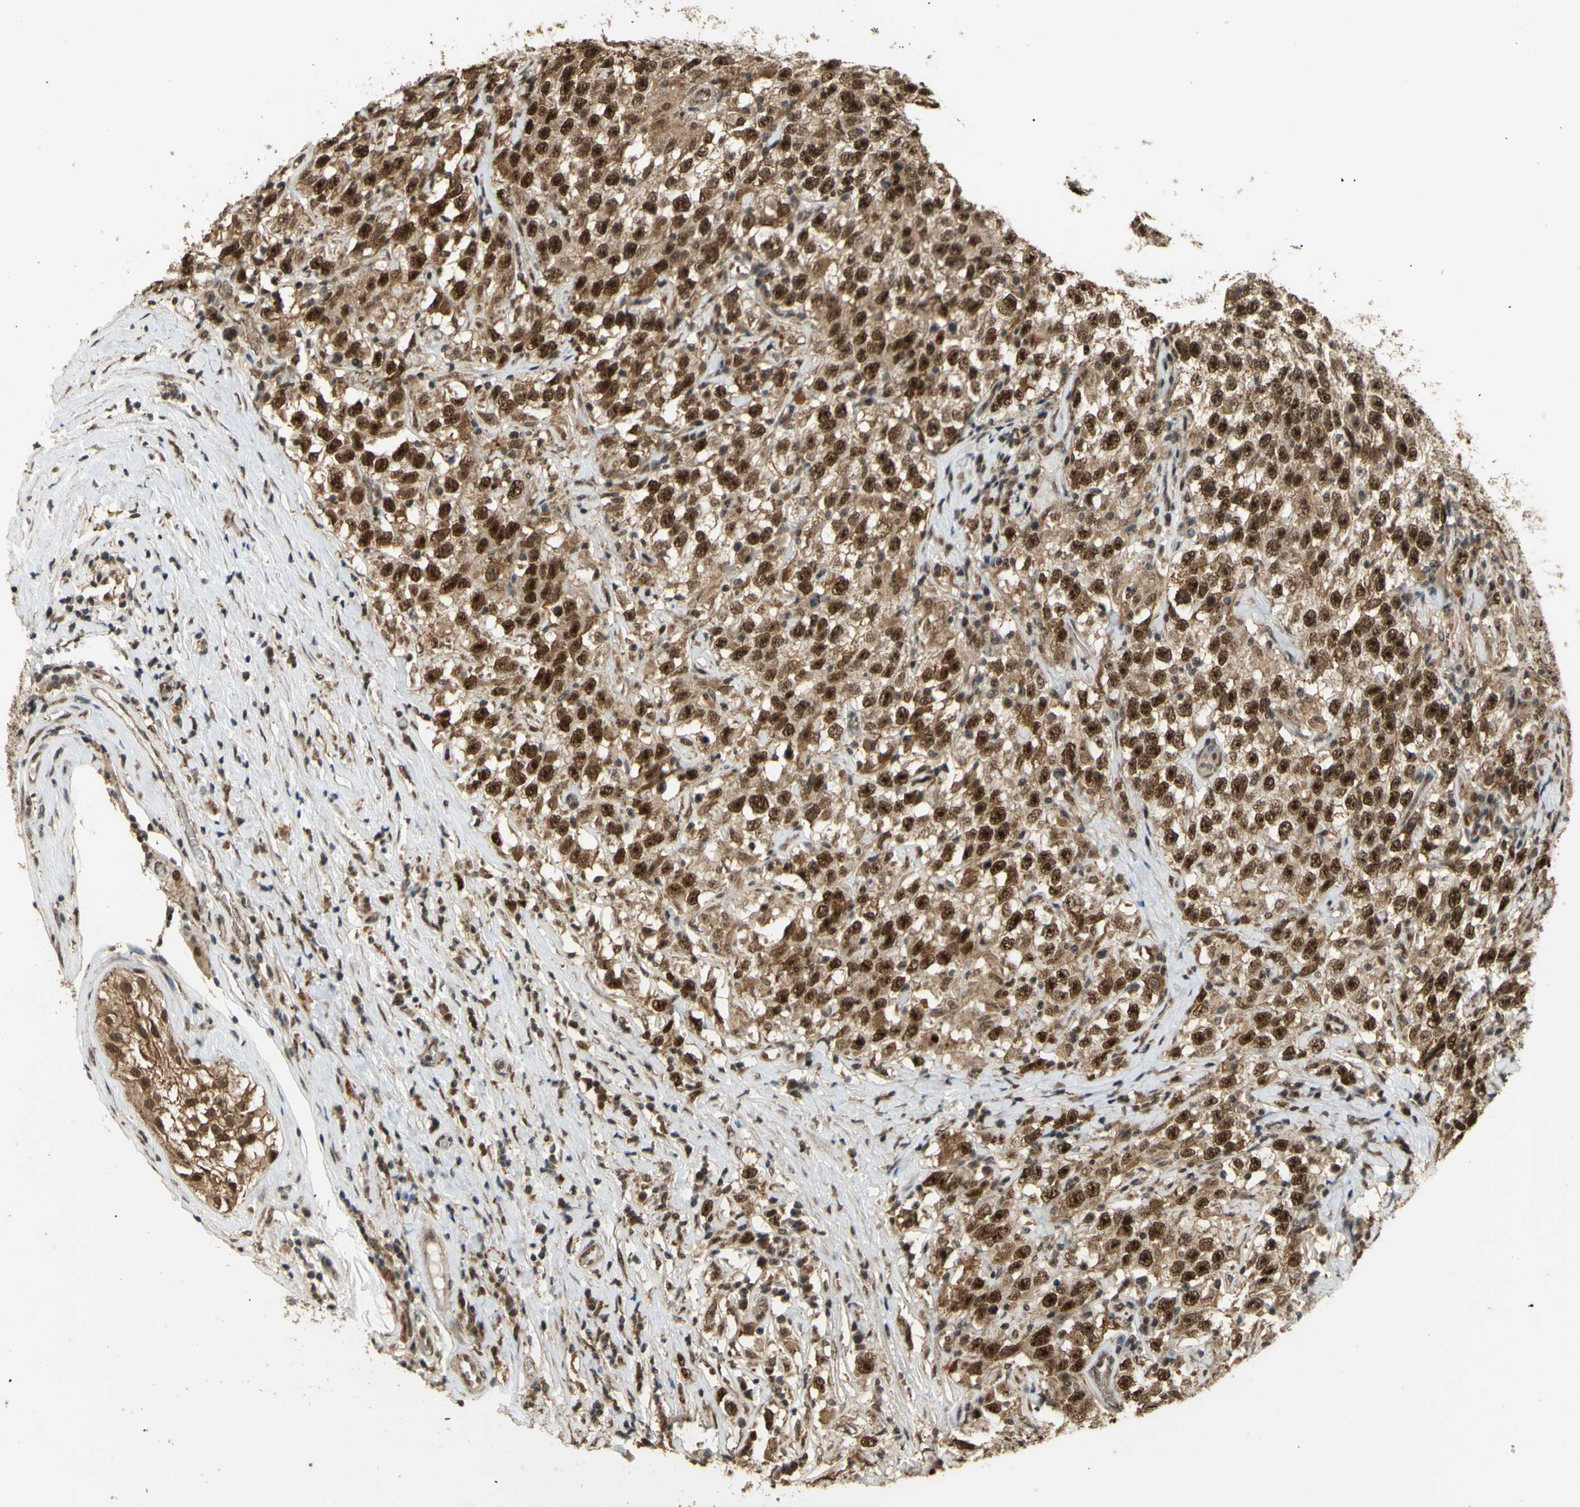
{"staining": {"intensity": "moderate", "quantity": ">75%", "location": "cytoplasmic/membranous,nuclear"}, "tissue": "testis cancer", "cell_type": "Tumor cells", "image_type": "cancer", "snomed": [{"axis": "morphology", "description": "Seminoma, NOS"}, {"axis": "topography", "description": "Testis"}], "caption": "Protein expression analysis of human testis cancer reveals moderate cytoplasmic/membranous and nuclear positivity in about >75% of tumor cells.", "gene": "GTF2E2", "patient": {"sex": "male", "age": 41}}